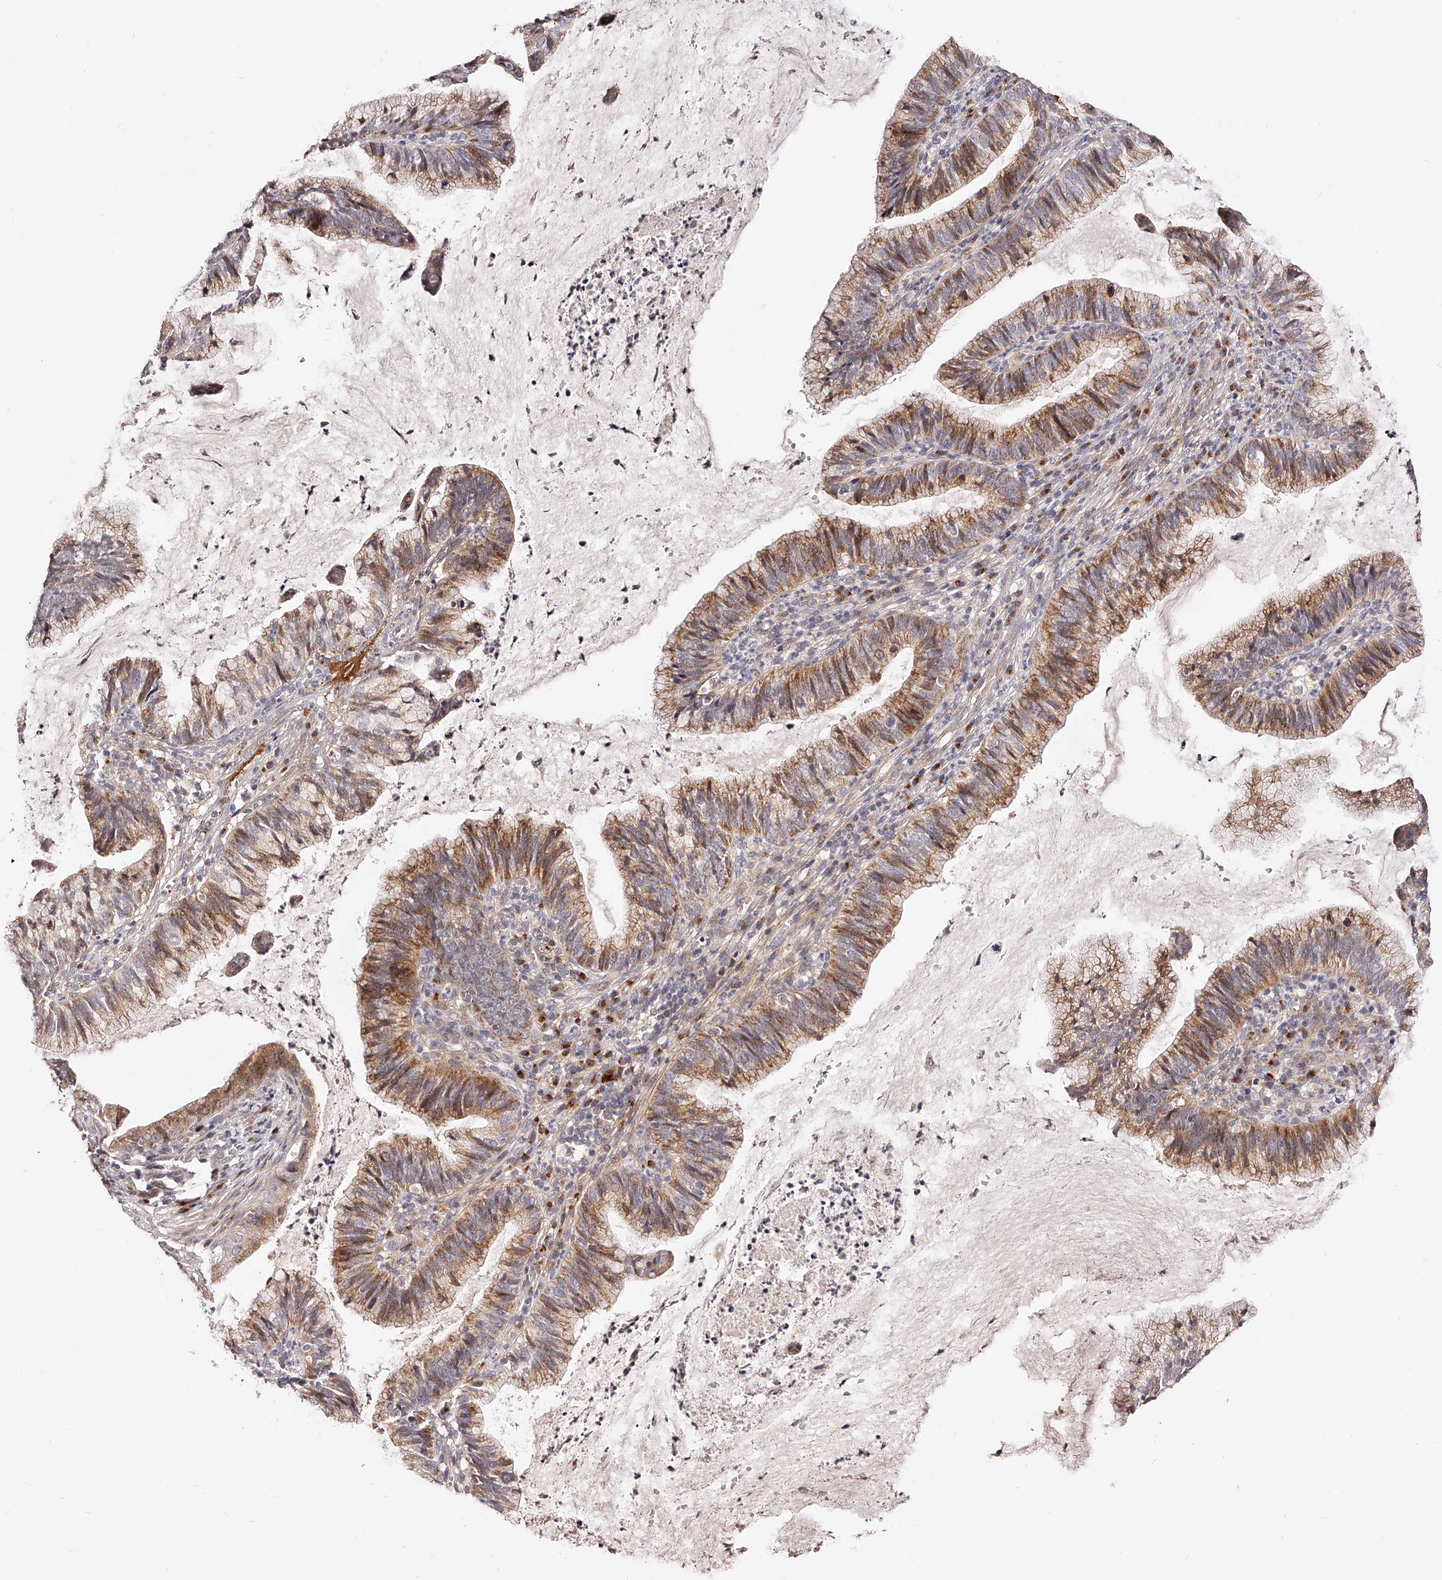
{"staining": {"intensity": "moderate", "quantity": ">75%", "location": "cytoplasmic/membranous"}, "tissue": "cervical cancer", "cell_type": "Tumor cells", "image_type": "cancer", "snomed": [{"axis": "morphology", "description": "Adenocarcinoma, NOS"}, {"axis": "topography", "description": "Cervix"}], "caption": "Tumor cells reveal medium levels of moderate cytoplasmic/membranous positivity in about >75% of cells in human cervical cancer (adenocarcinoma).", "gene": "ZNF502", "patient": {"sex": "female", "age": 36}}